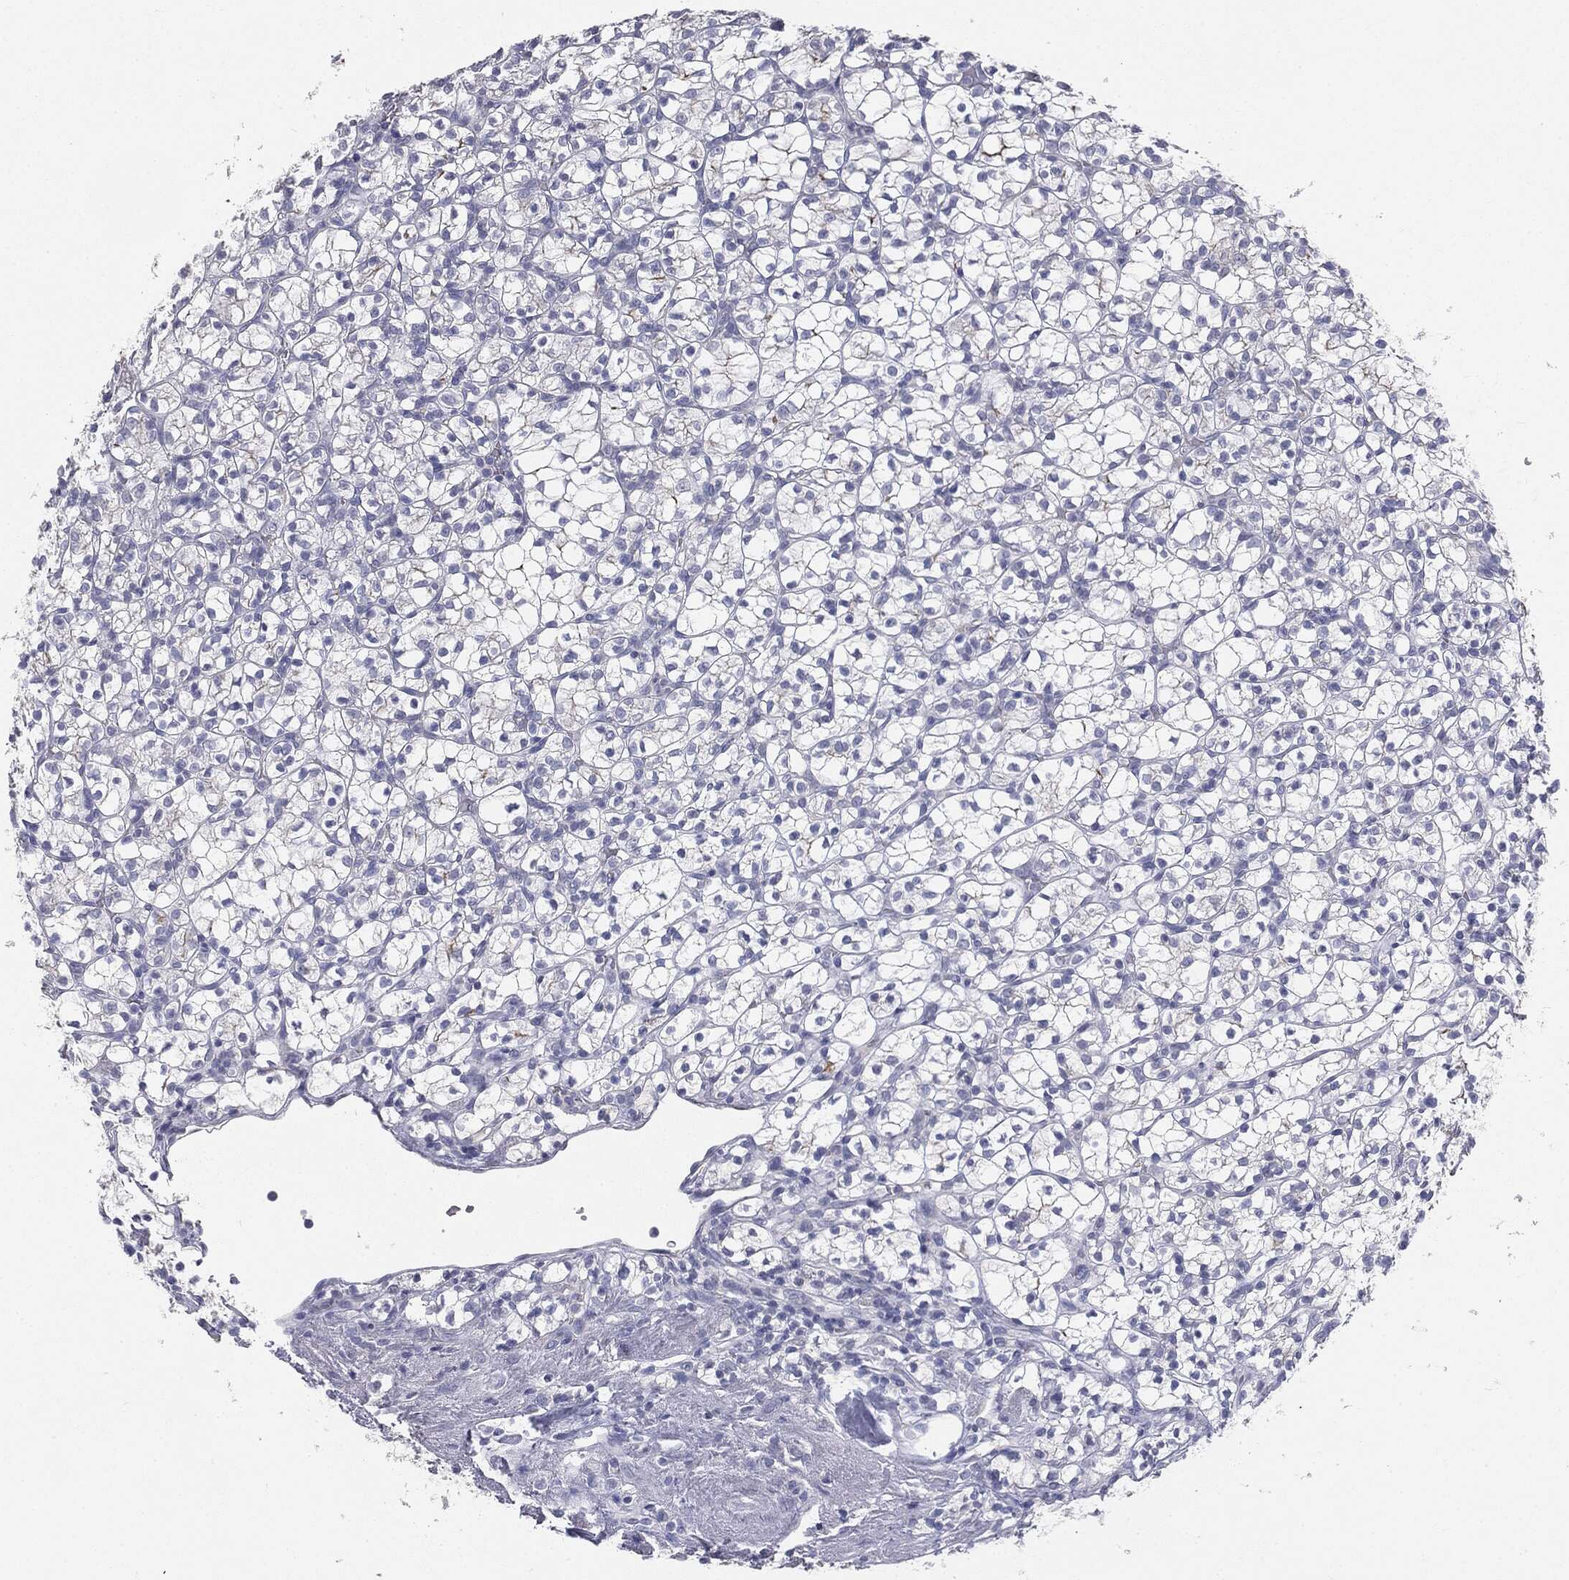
{"staining": {"intensity": "negative", "quantity": "none", "location": "none"}, "tissue": "renal cancer", "cell_type": "Tumor cells", "image_type": "cancer", "snomed": [{"axis": "morphology", "description": "Adenocarcinoma, NOS"}, {"axis": "topography", "description": "Kidney"}], "caption": "Human renal cancer (adenocarcinoma) stained for a protein using immunohistochemistry demonstrates no staining in tumor cells.", "gene": "MUC1", "patient": {"sex": "female", "age": 89}}